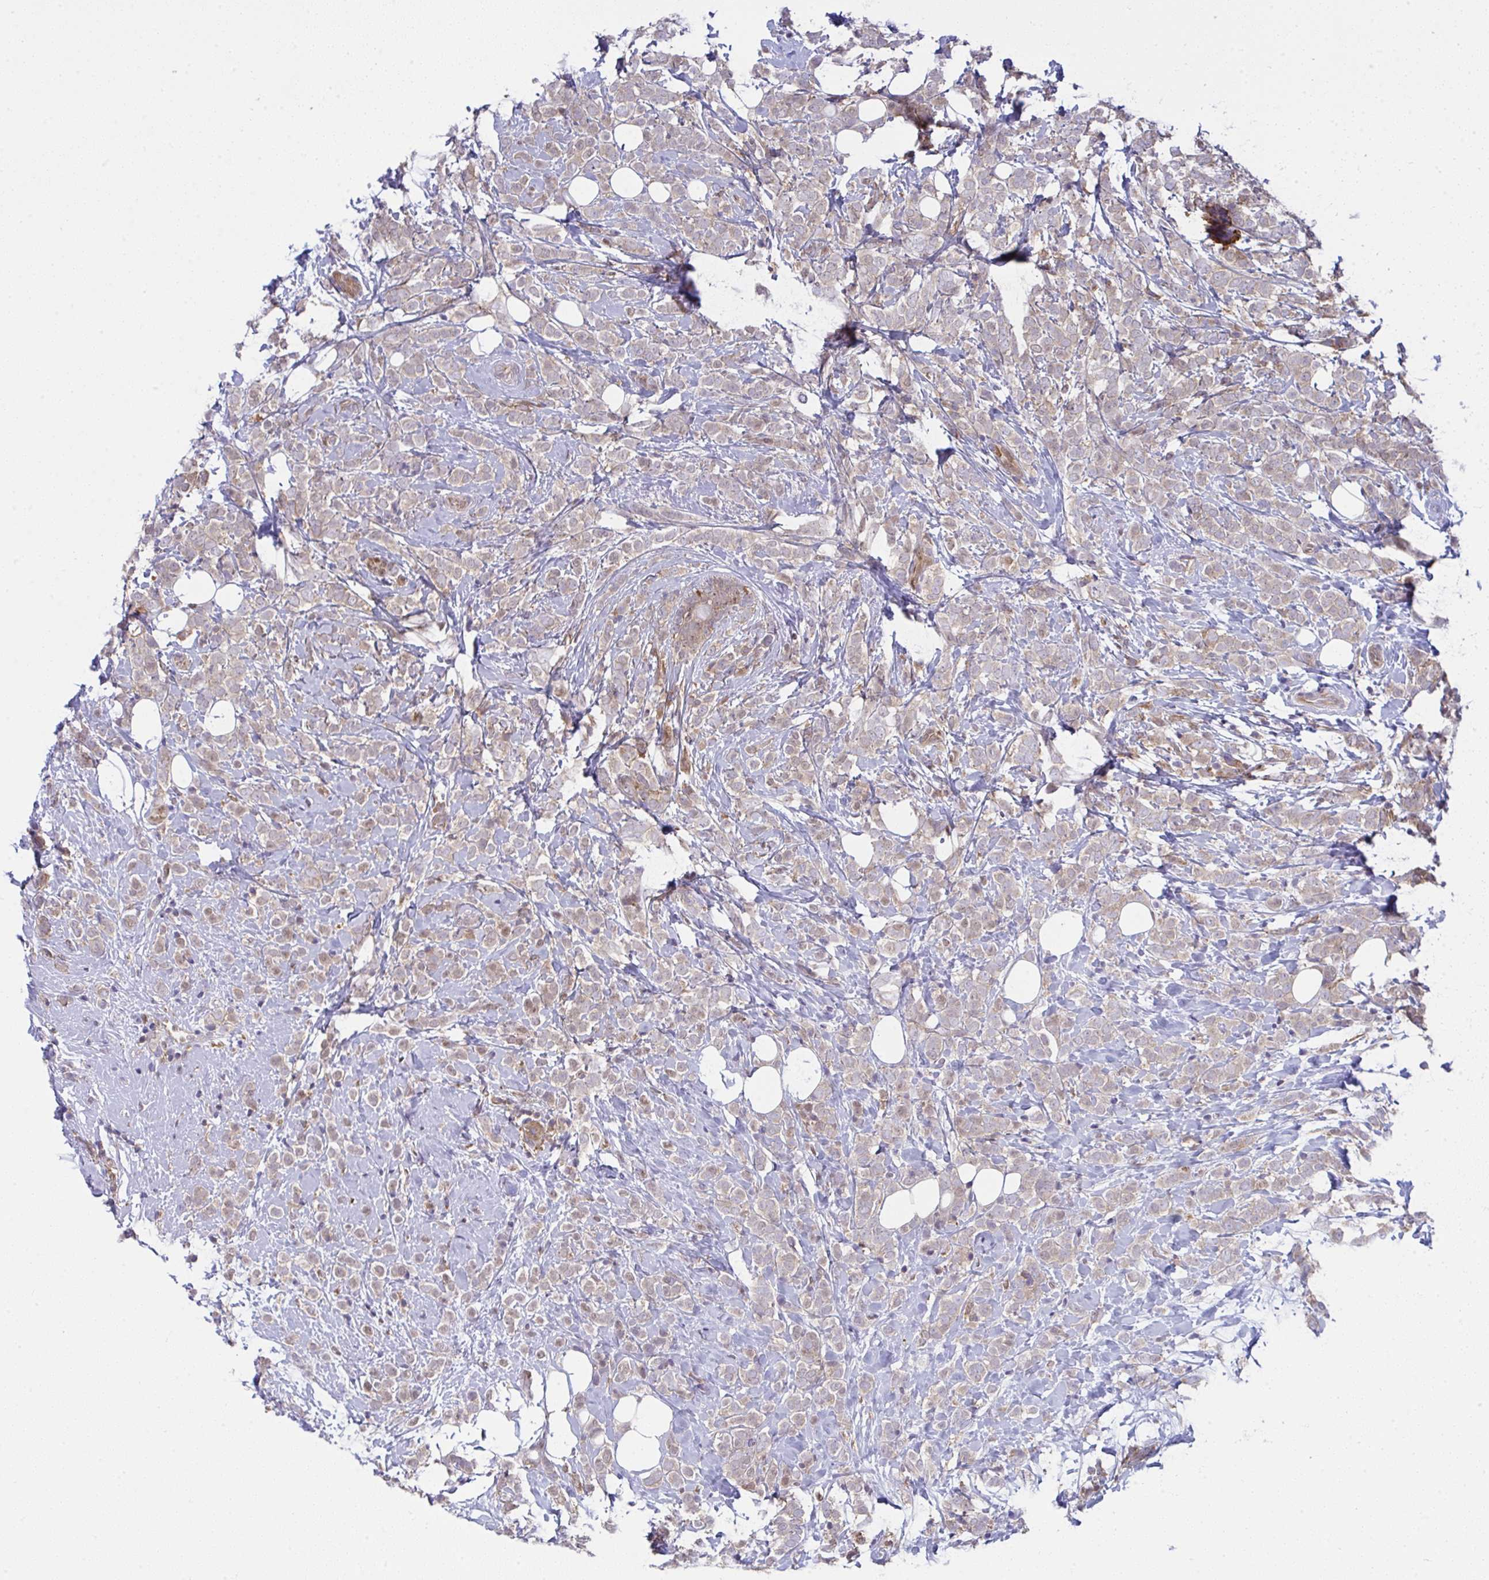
{"staining": {"intensity": "weak", "quantity": ">75%", "location": "cytoplasmic/membranous,nuclear"}, "tissue": "breast cancer", "cell_type": "Tumor cells", "image_type": "cancer", "snomed": [{"axis": "morphology", "description": "Lobular carcinoma"}, {"axis": "topography", "description": "Breast"}], "caption": "Tumor cells exhibit low levels of weak cytoplasmic/membranous and nuclear staining in approximately >75% of cells in breast cancer. The staining was performed using DAB to visualize the protein expression in brown, while the nuclei were stained in blue with hematoxylin (Magnification: 20x).", "gene": "ALDH16A1", "patient": {"sex": "female", "age": 49}}